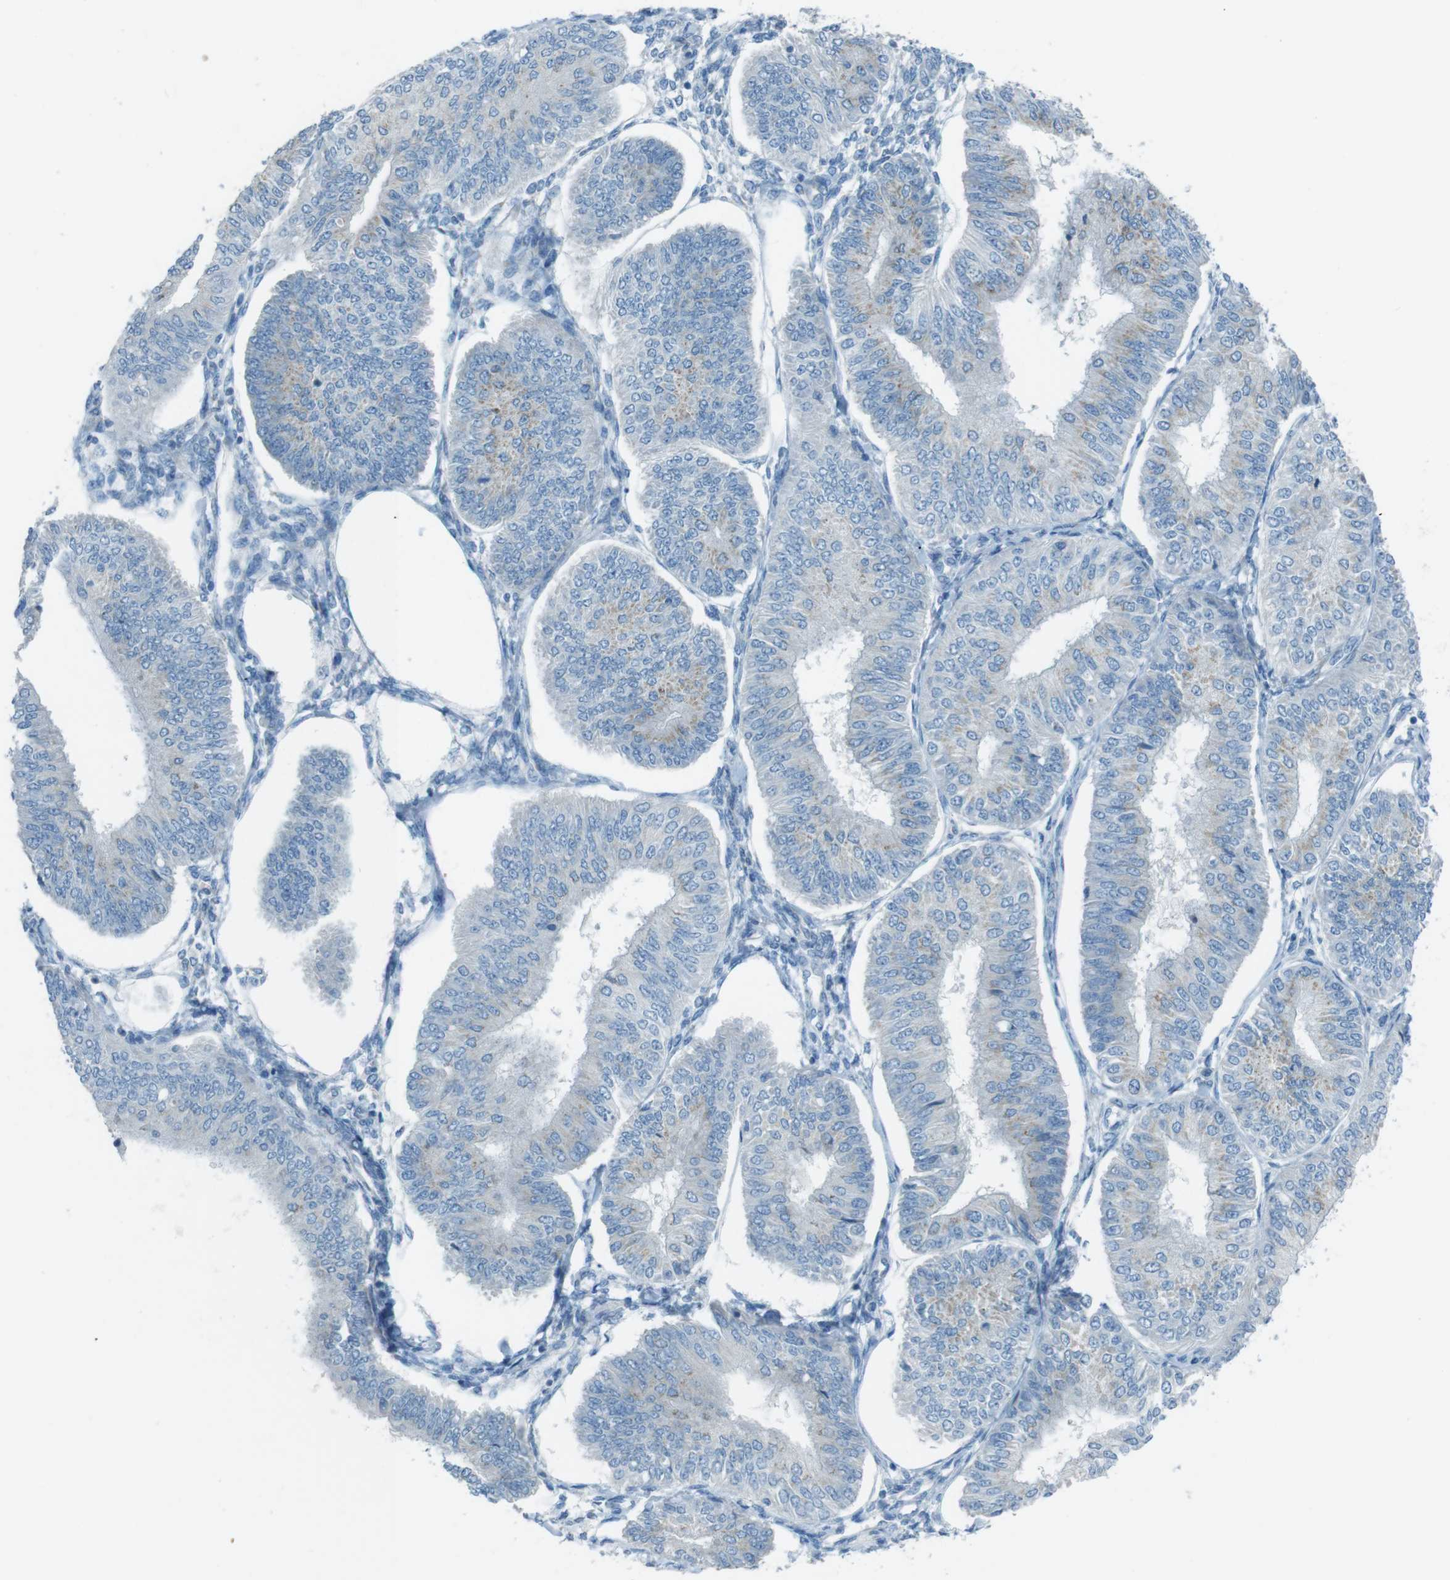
{"staining": {"intensity": "negative", "quantity": "none", "location": "none"}, "tissue": "endometrial cancer", "cell_type": "Tumor cells", "image_type": "cancer", "snomed": [{"axis": "morphology", "description": "Adenocarcinoma, NOS"}, {"axis": "topography", "description": "Endometrium"}], "caption": "An immunohistochemistry image of adenocarcinoma (endometrial) is shown. There is no staining in tumor cells of adenocarcinoma (endometrial).", "gene": "TXNDC15", "patient": {"sex": "female", "age": 58}}